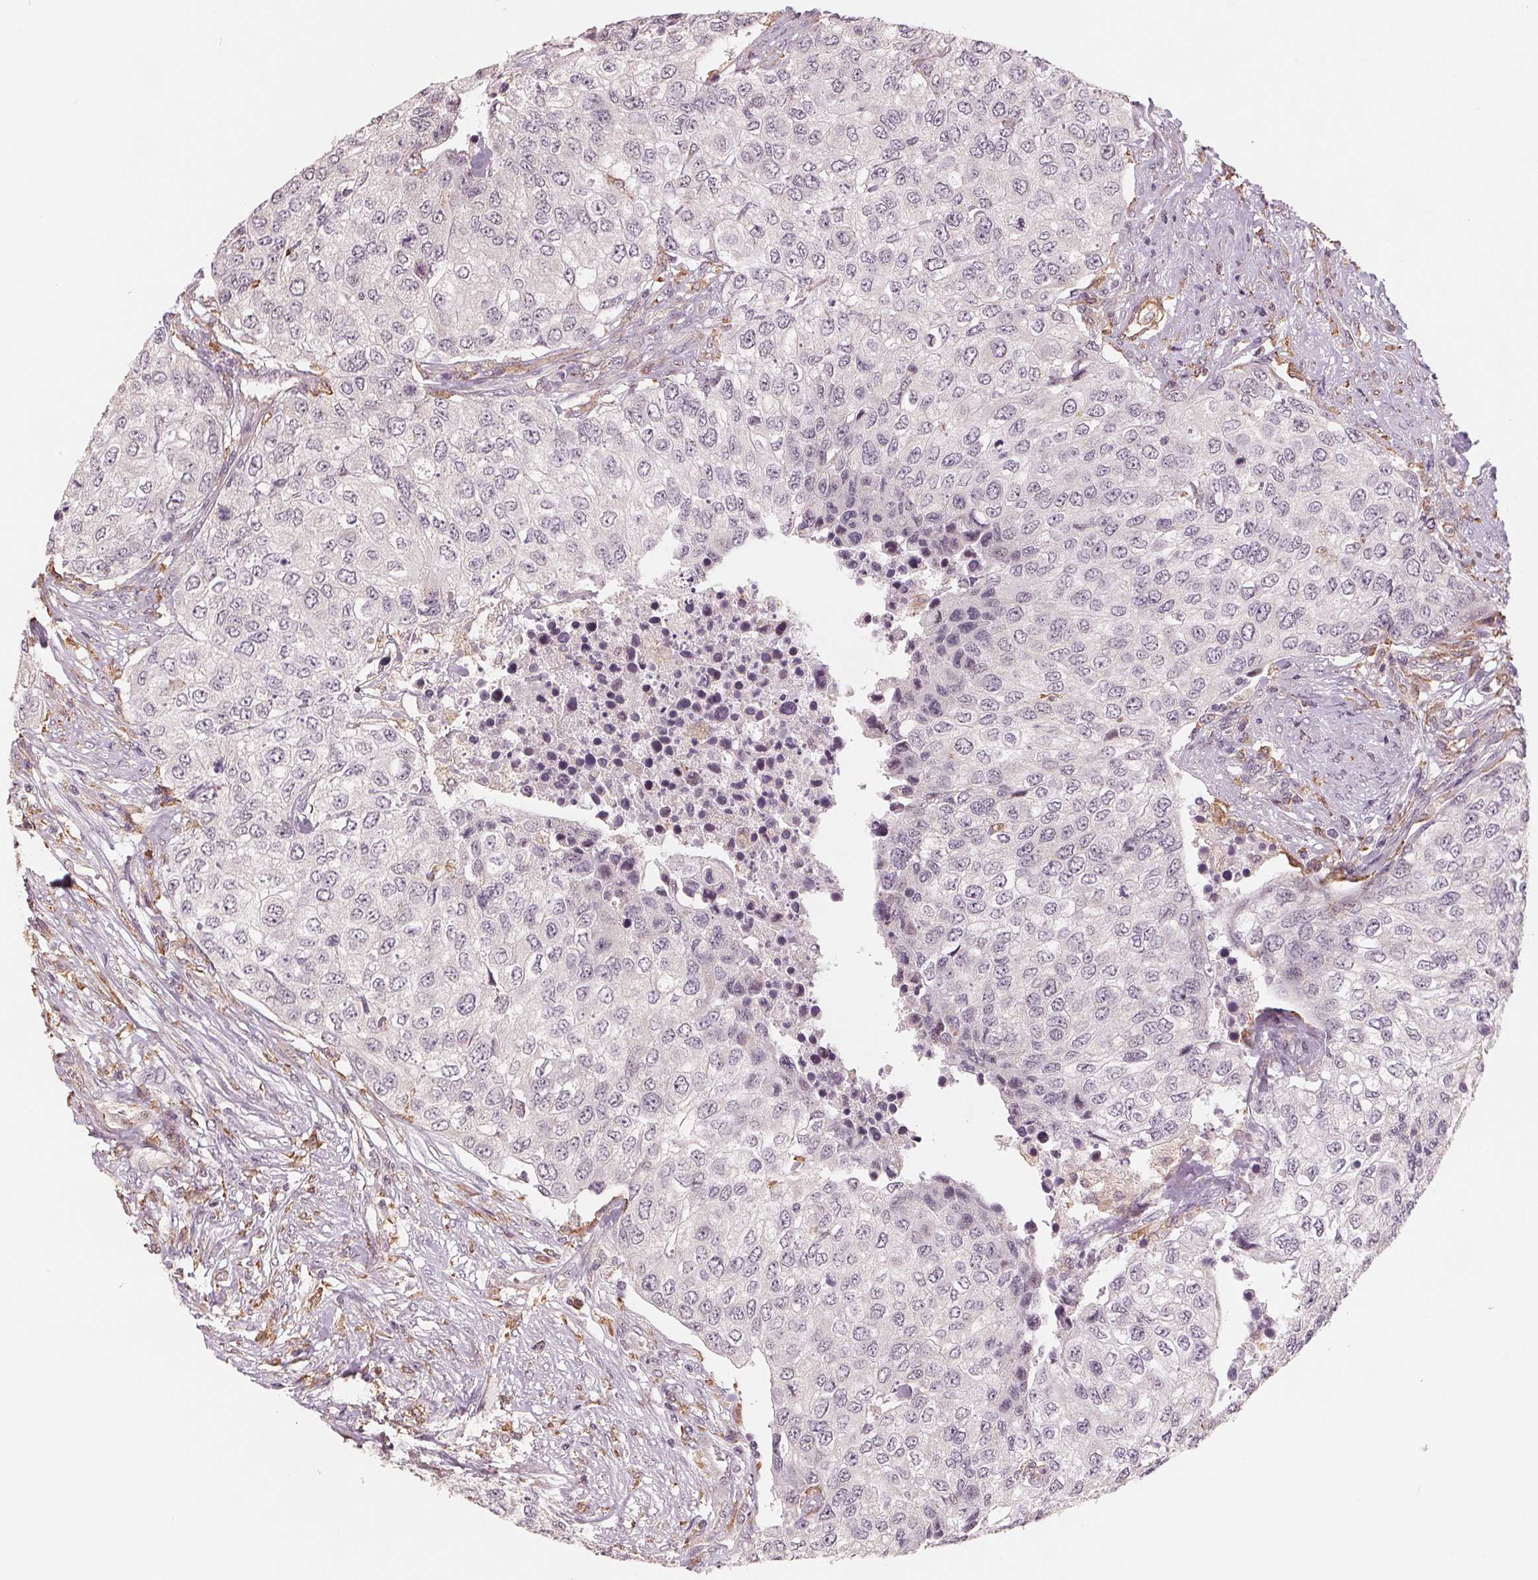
{"staining": {"intensity": "negative", "quantity": "none", "location": "none"}, "tissue": "urothelial cancer", "cell_type": "Tumor cells", "image_type": "cancer", "snomed": [{"axis": "morphology", "description": "Urothelial carcinoma, High grade"}, {"axis": "topography", "description": "Urinary bladder"}], "caption": "Protein analysis of high-grade urothelial carcinoma displays no significant expression in tumor cells.", "gene": "IL9R", "patient": {"sex": "female", "age": 78}}